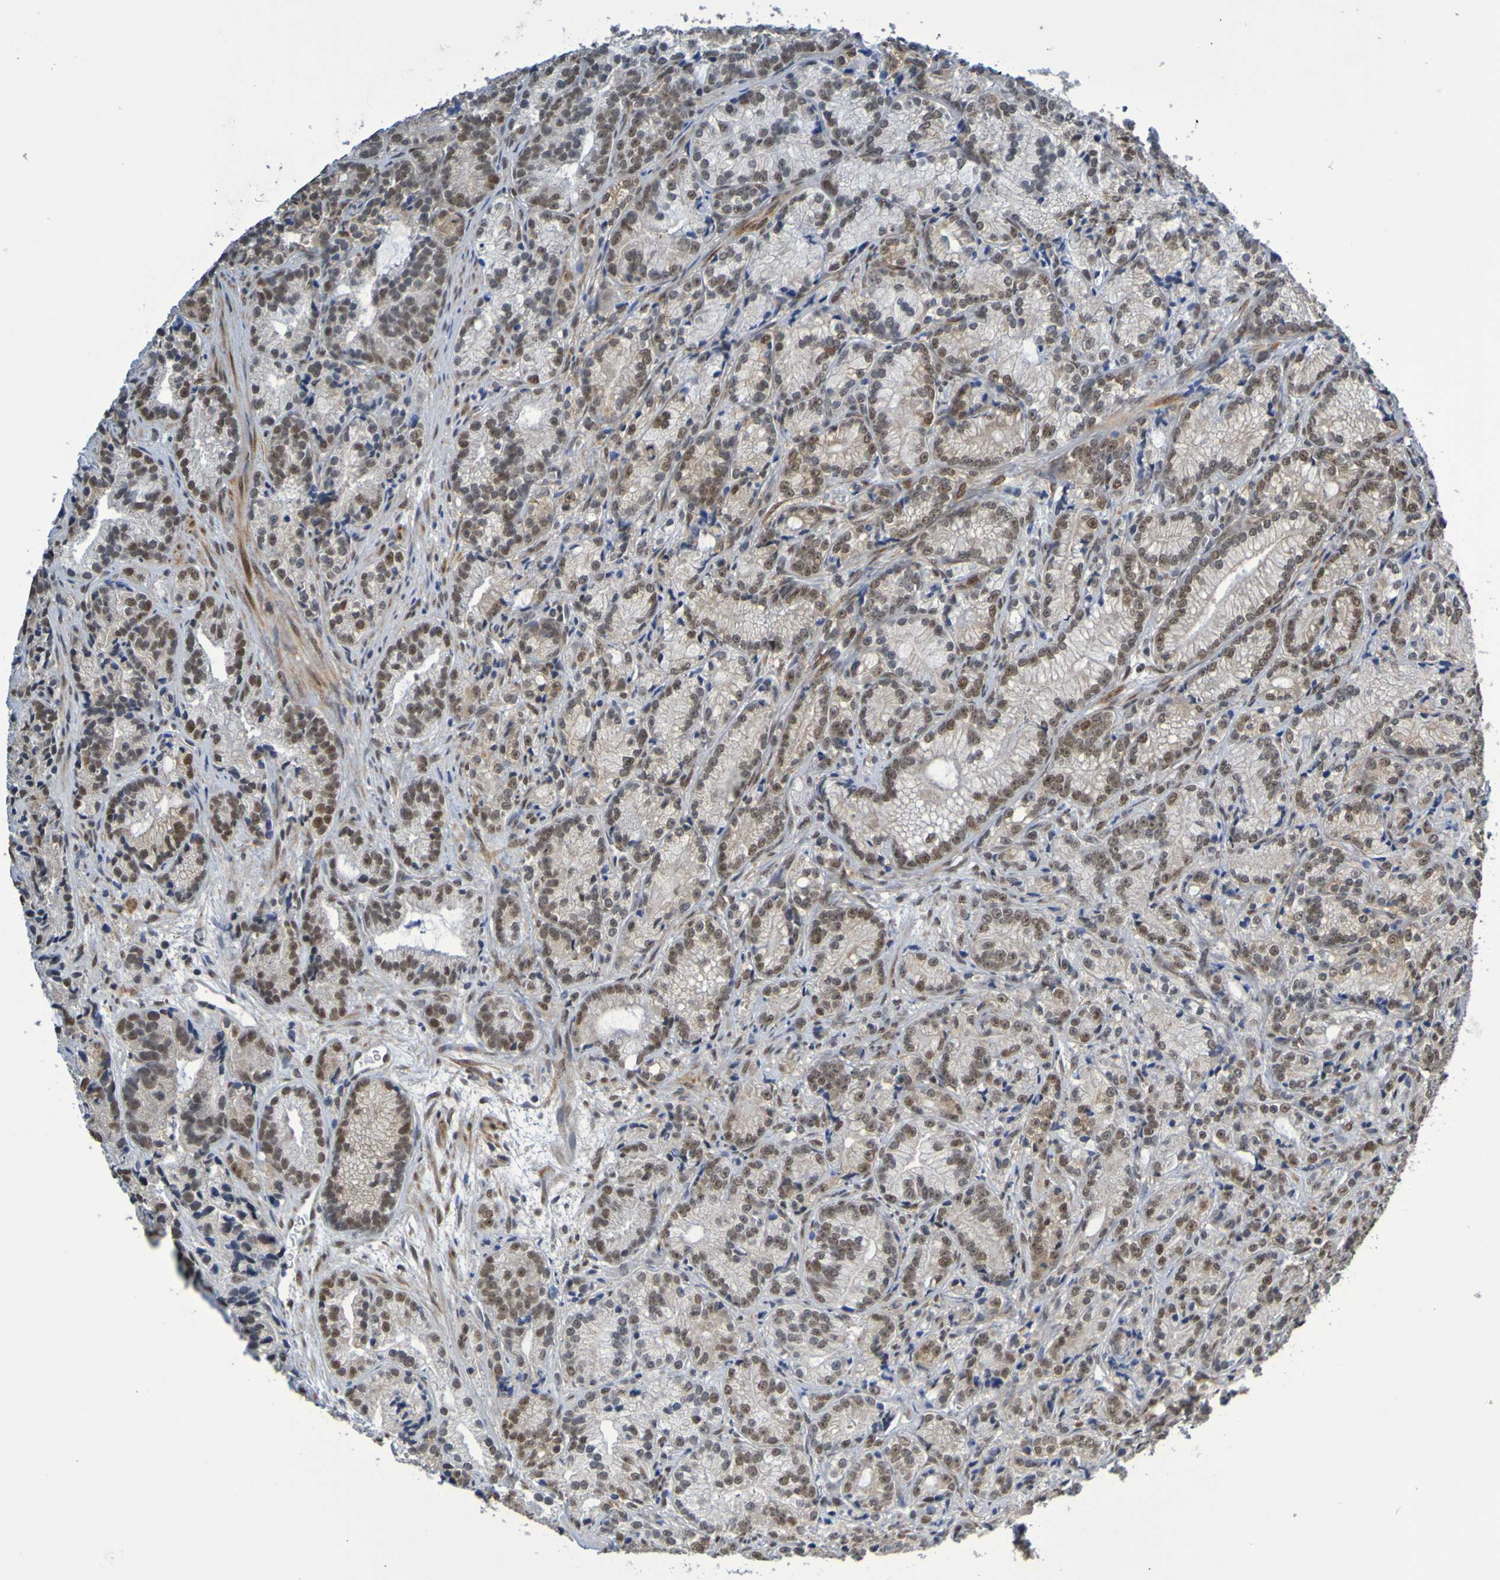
{"staining": {"intensity": "moderate", "quantity": ">75%", "location": "nuclear"}, "tissue": "prostate cancer", "cell_type": "Tumor cells", "image_type": "cancer", "snomed": [{"axis": "morphology", "description": "Adenocarcinoma, Low grade"}, {"axis": "topography", "description": "Prostate"}], "caption": "Human prostate cancer (adenocarcinoma (low-grade)) stained with a brown dye shows moderate nuclear positive staining in about >75% of tumor cells.", "gene": "HDAC2", "patient": {"sex": "male", "age": 89}}